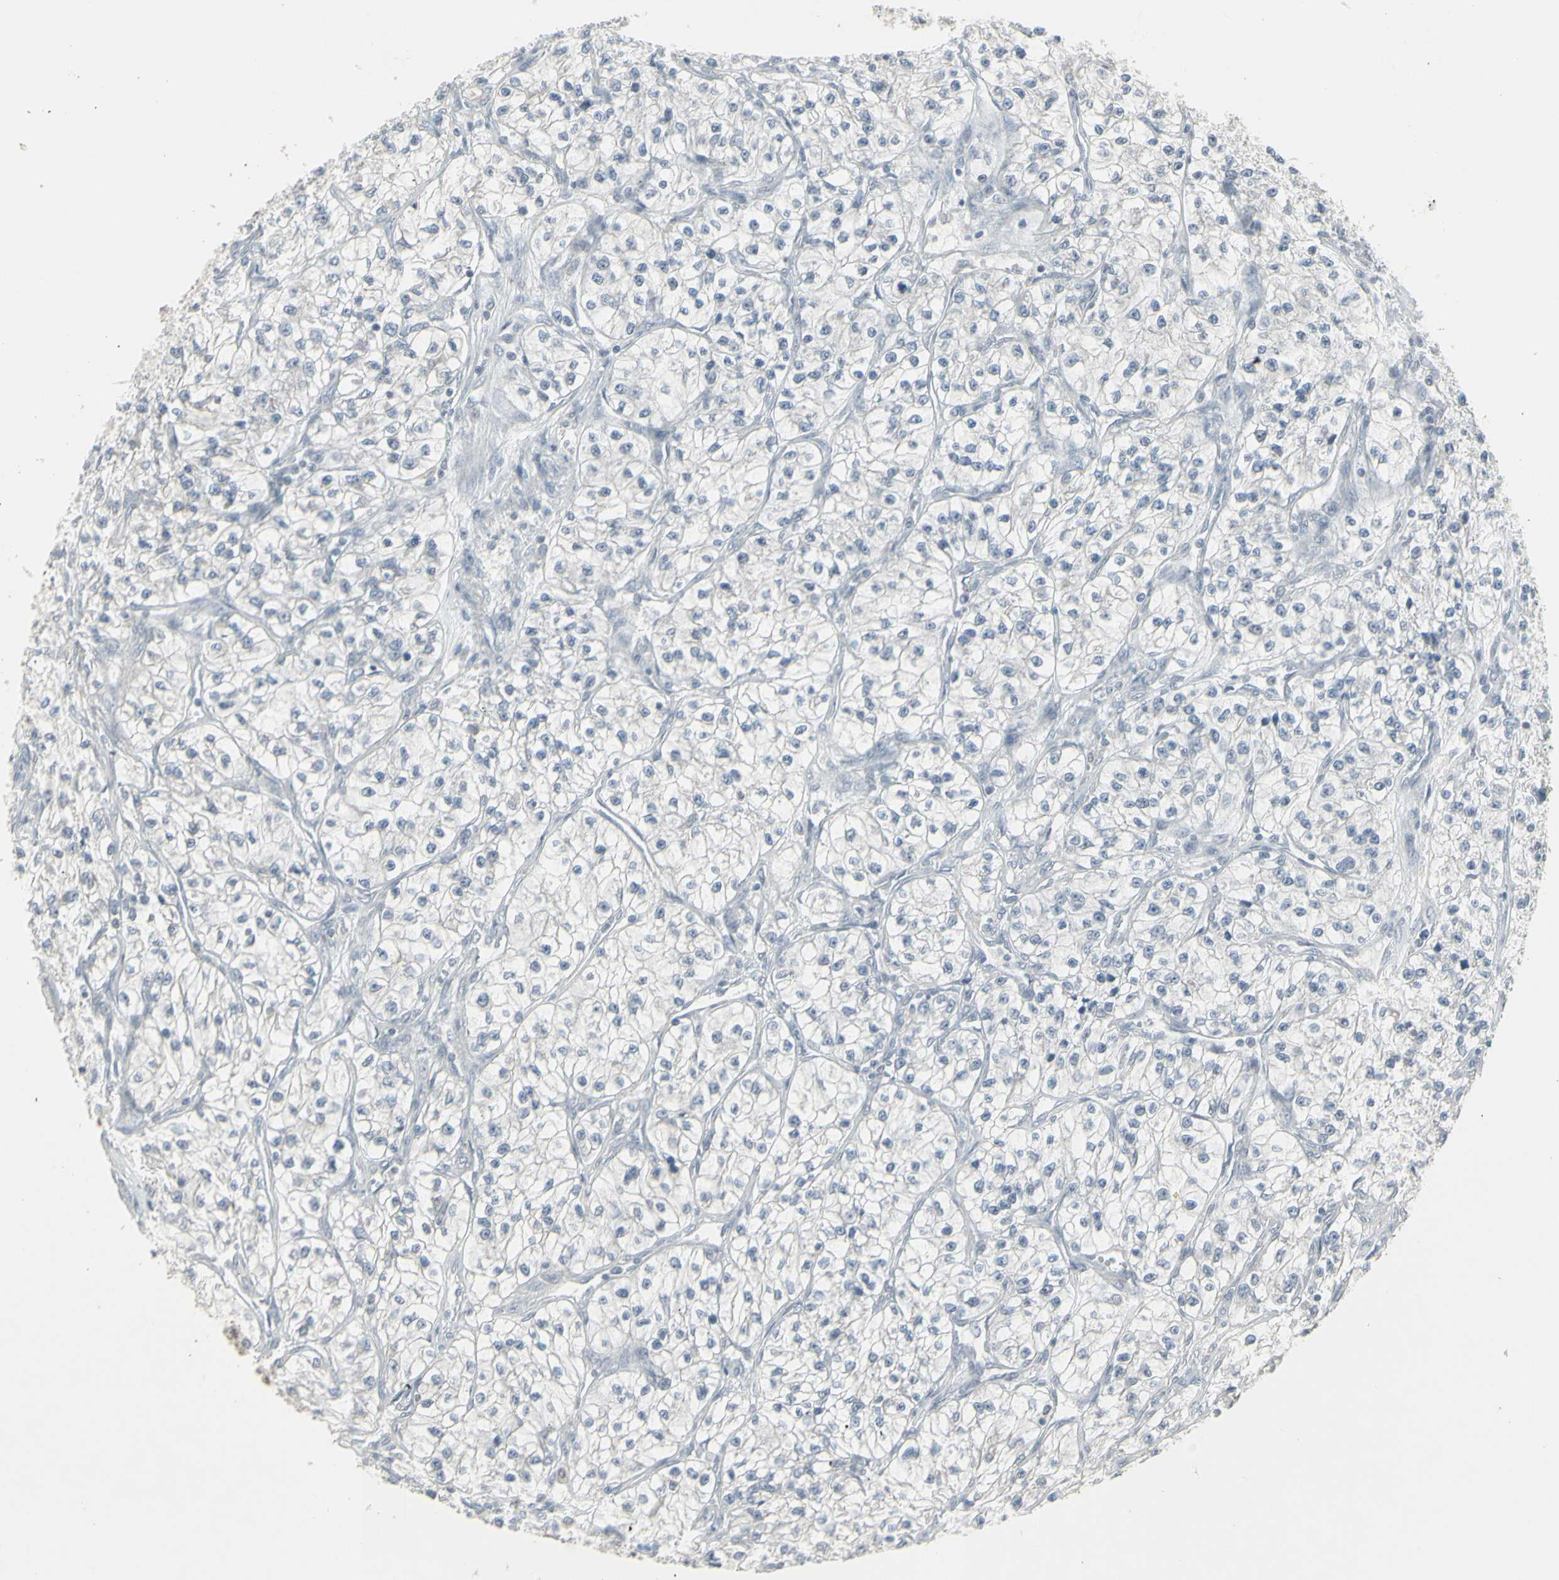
{"staining": {"intensity": "negative", "quantity": "none", "location": "none"}, "tissue": "renal cancer", "cell_type": "Tumor cells", "image_type": "cancer", "snomed": [{"axis": "morphology", "description": "Adenocarcinoma, NOS"}, {"axis": "topography", "description": "Kidney"}], "caption": "Tumor cells show no significant staining in adenocarcinoma (renal).", "gene": "SAMSN1", "patient": {"sex": "female", "age": 57}}